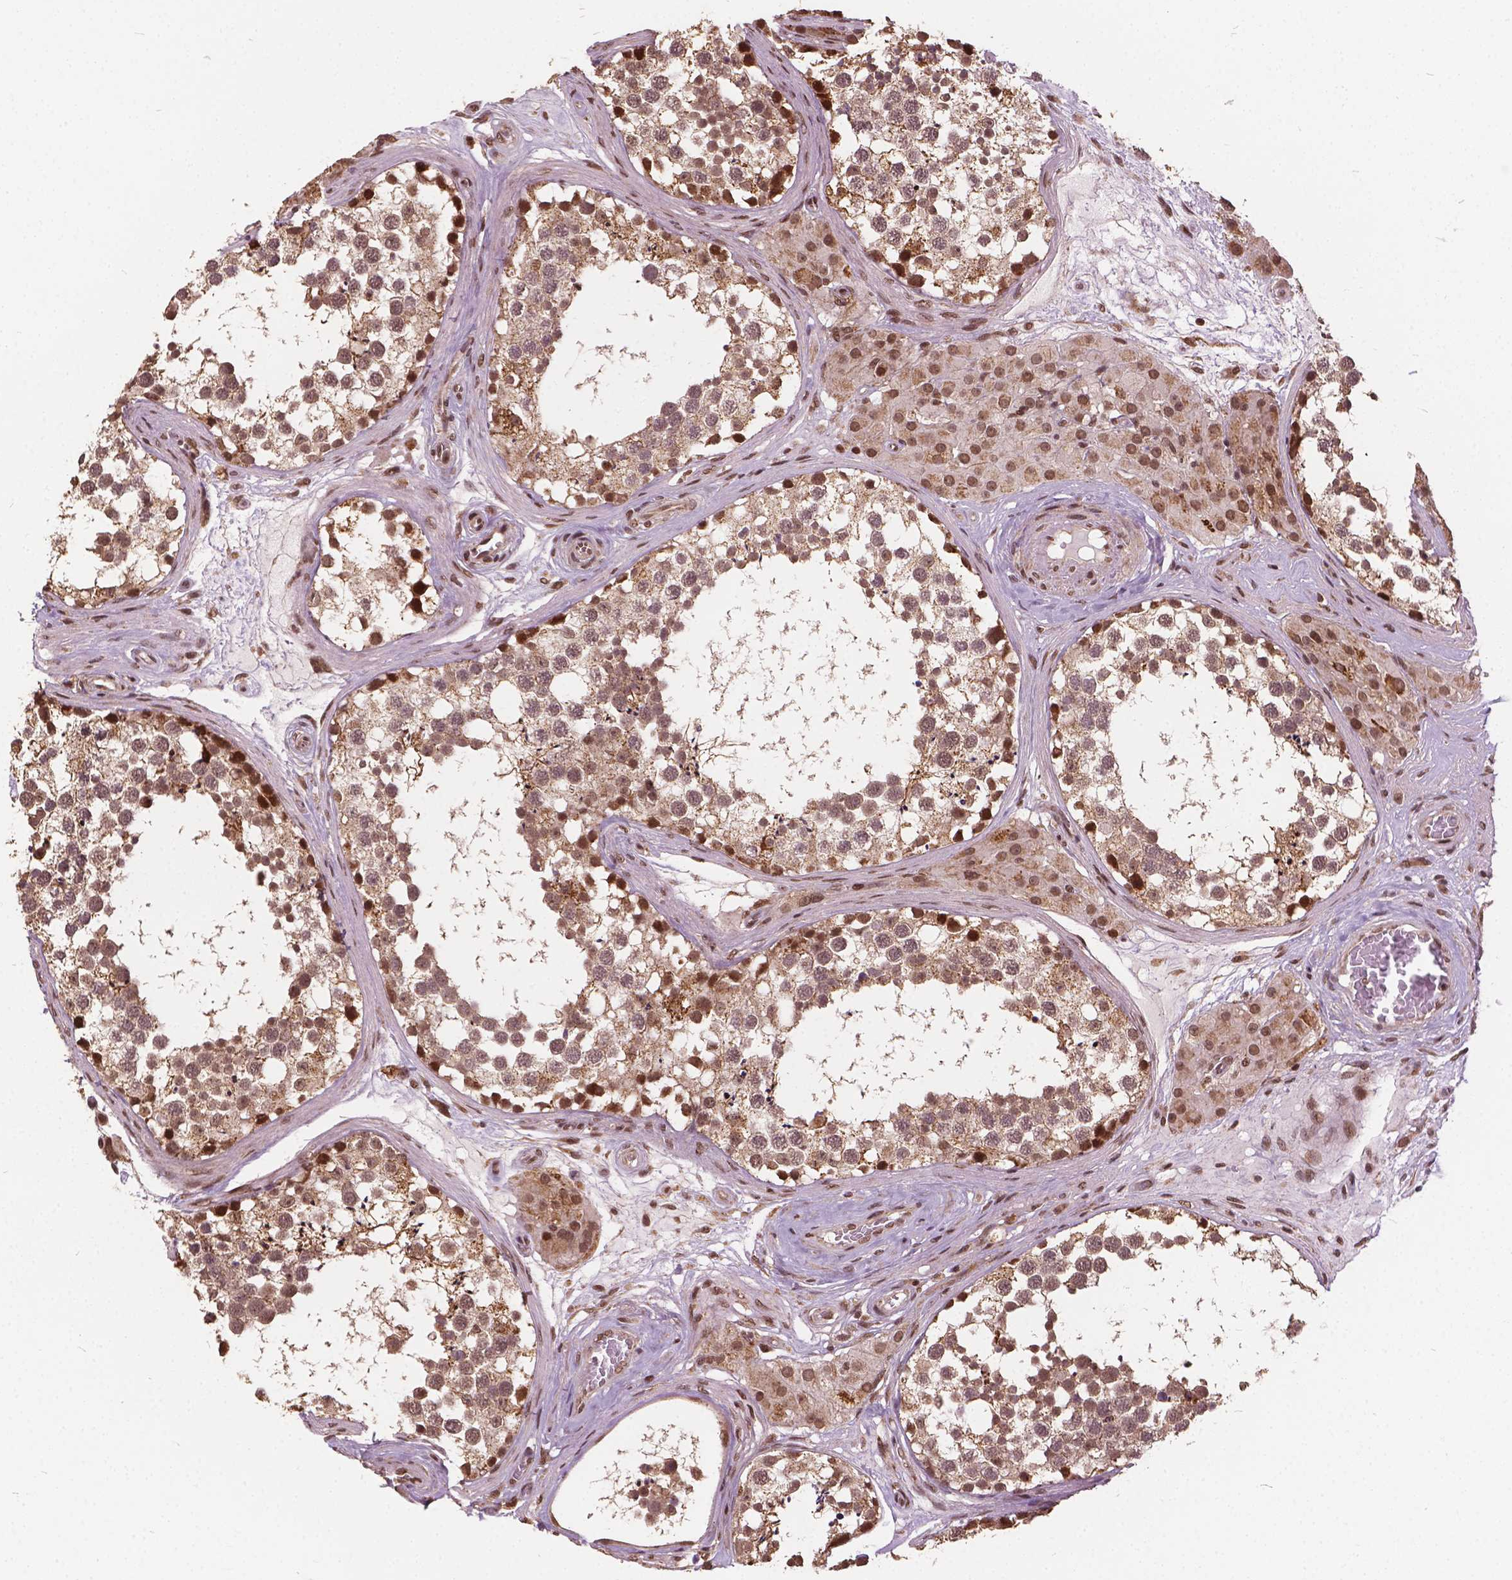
{"staining": {"intensity": "moderate", "quantity": ">75%", "location": "nuclear"}, "tissue": "testis", "cell_type": "Cells in seminiferous ducts", "image_type": "normal", "snomed": [{"axis": "morphology", "description": "Normal tissue, NOS"}, {"axis": "morphology", "description": "Seminoma, NOS"}, {"axis": "topography", "description": "Testis"}], "caption": "Immunohistochemistry of benign human testis displays medium levels of moderate nuclear positivity in approximately >75% of cells in seminiferous ducts.", "gene": "GPS2", "patient": {"sex": "male", "age": 65}}